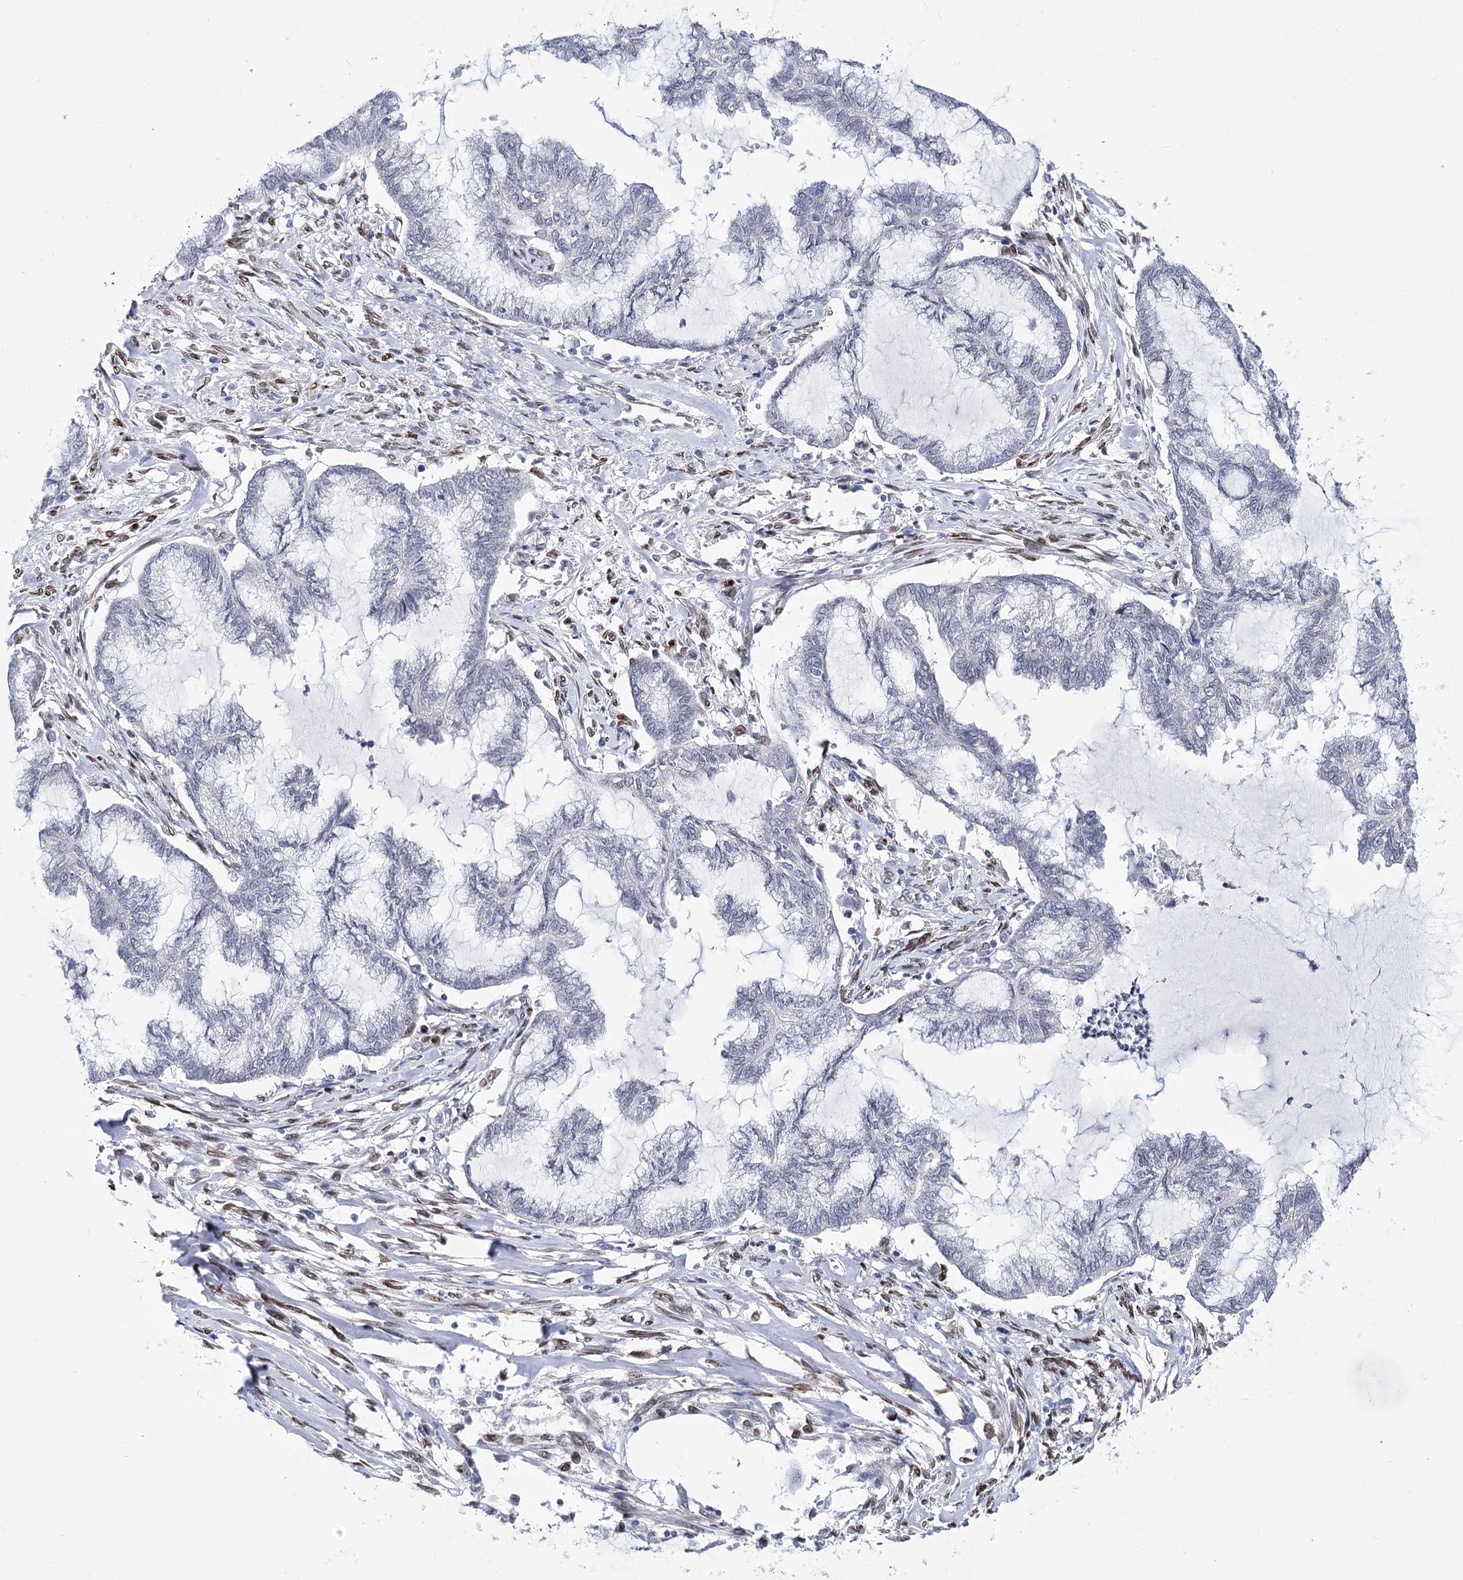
{"staining": {"intensity": "negative", "quantity": "none", "location": "none"}, "tissue": "endometrial cancer", "cell_type": "Tumor cells", "image_type": "cancer", "snomed": [{"axis": "morphology", "description": "Adenocarcinoma, NOS"}, {"axis": "topography", "description": "Endometrium"}], "caption": "High magnification brightfield microscopy of adenocarcinoma (endometrial) stained with DAB (3,3'-diaminobenzidine) (brown) and counterstained with hematoxylin (blue): tumor cells show no significant staining.", "gene": "TMEM201", "patient": {"sex": "female", "age": 86}}